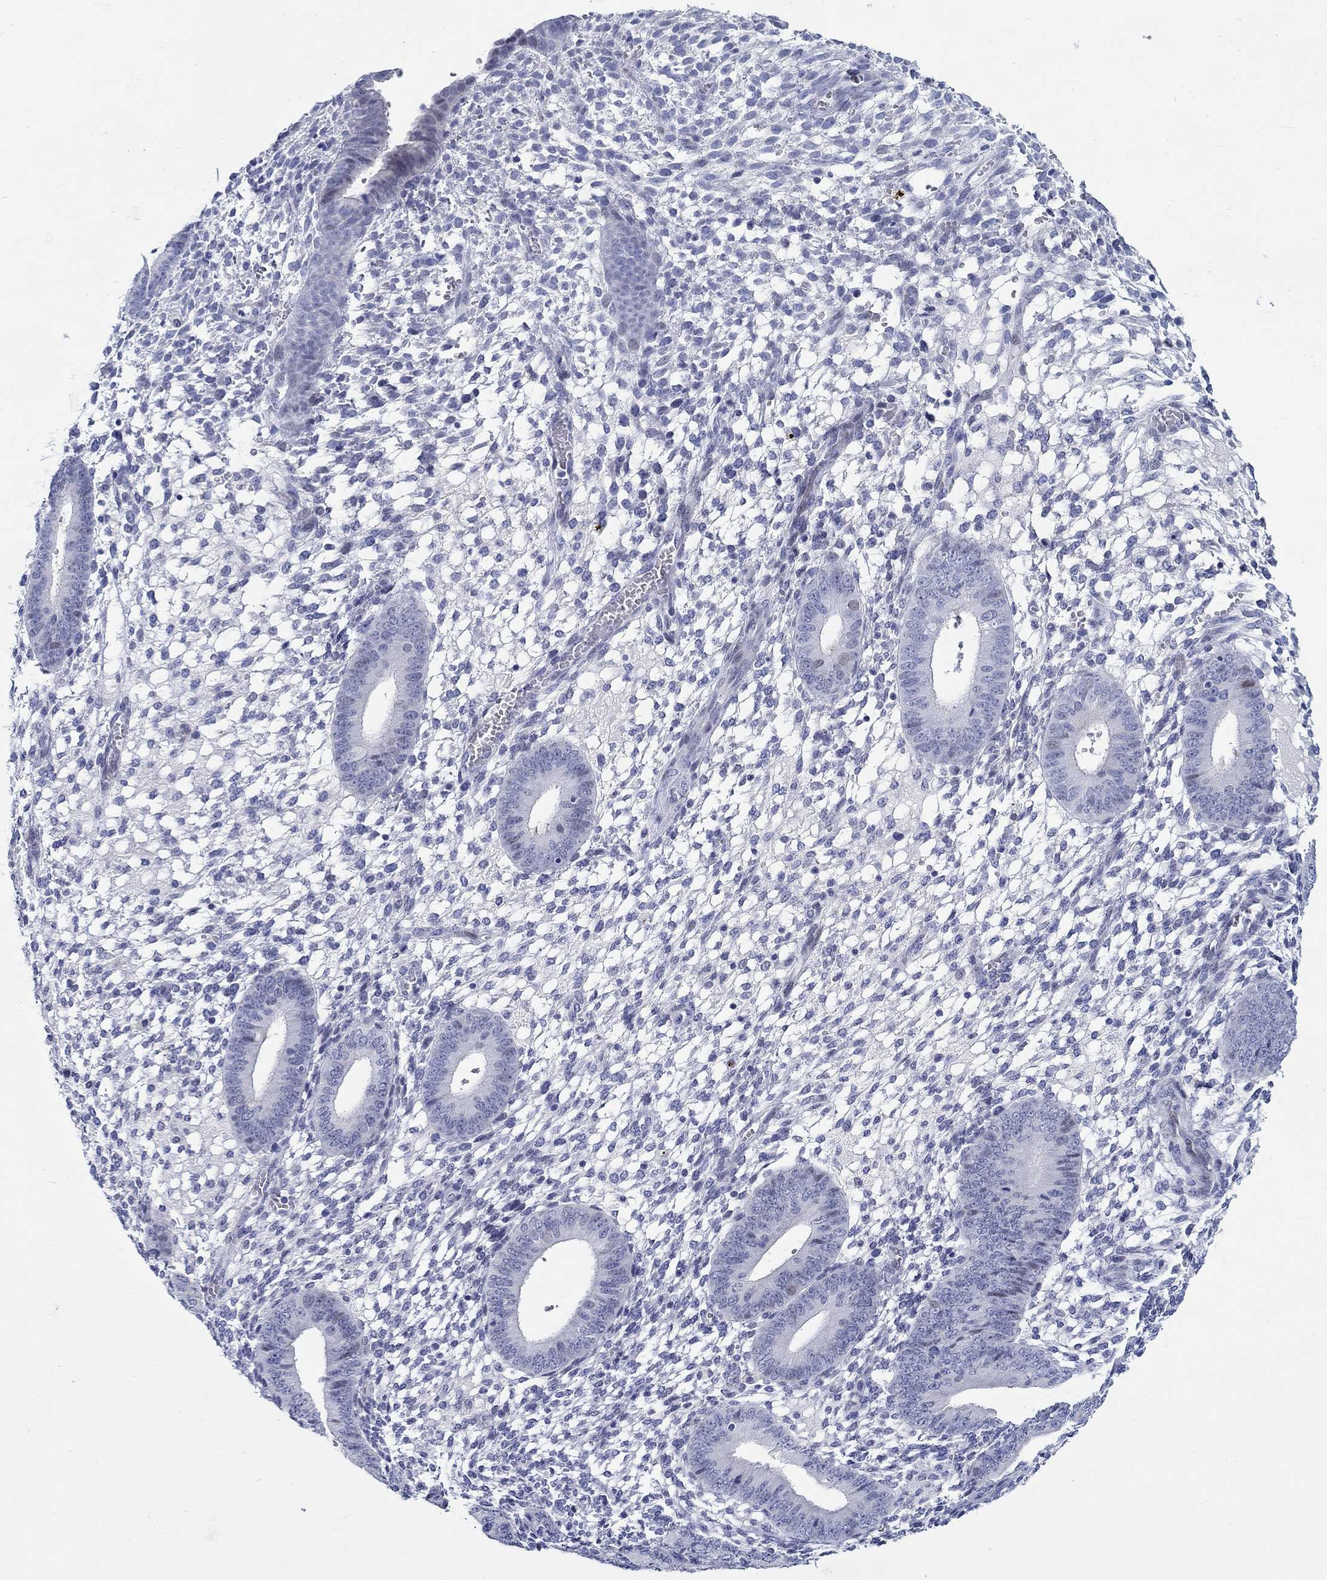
{"staining": {"intensity": "negative", "quantity": "none", "location": "none"}, "tissue": "endometrium", "cell_type": "Cells in endometrial stroma", "image_type": "normal", "snomed": [{"axis": "morphology", "description": "Normal tissue, NOS"}, {"axis": "topography", "description": "Endometrium"}], "caption": "This is an immunohistochemistry histopathology image of benign human endometrium. There is no staining in cells in endometrial stroma.", "gene": "CRYGS", "patient": {"sex": "female", "age": 39}}